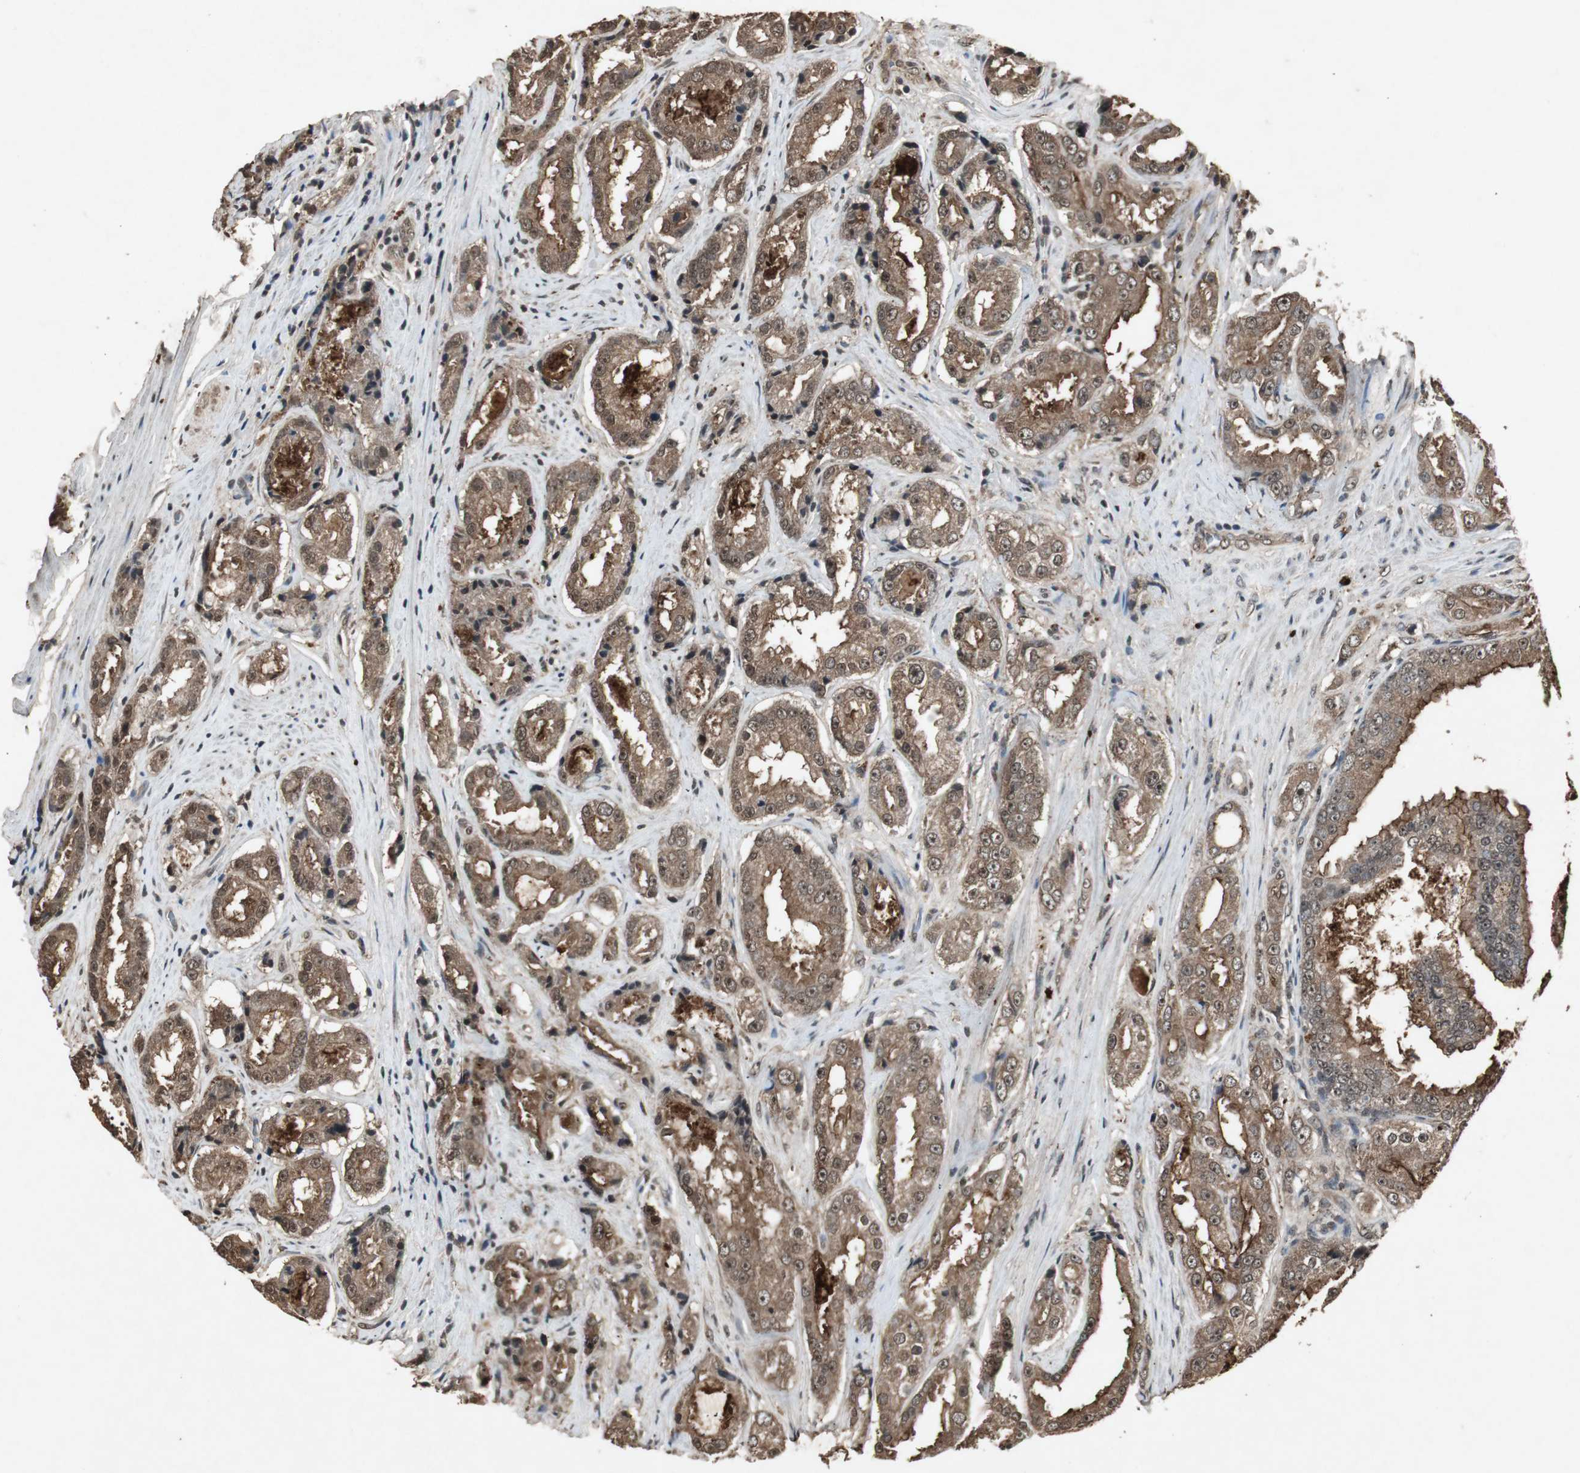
{"staining": {"intensity": "moderate", "quantity": ">75%", "location": "cytoplasmic/membranous,nuclear"}, "tissue": "prostate cancer", "cell_type": "Tumor cells", "image_type": "cancer", "snomed": [{"axis": "morphology", "description": "Adenocarcinoma, High grade"}, {"axis": "topography", "description": "Prostate"}], "caption": "Immunohistochemistry (IHC) of human prostate cancer (high-grade adenocarcinoma) displays medium levels of moderate cytoplasmic/membranous and nuclear expression in approximately >75% of tumor cells.", "gene": "EMX1", "patient": {"sex": "male", "age": 73}}